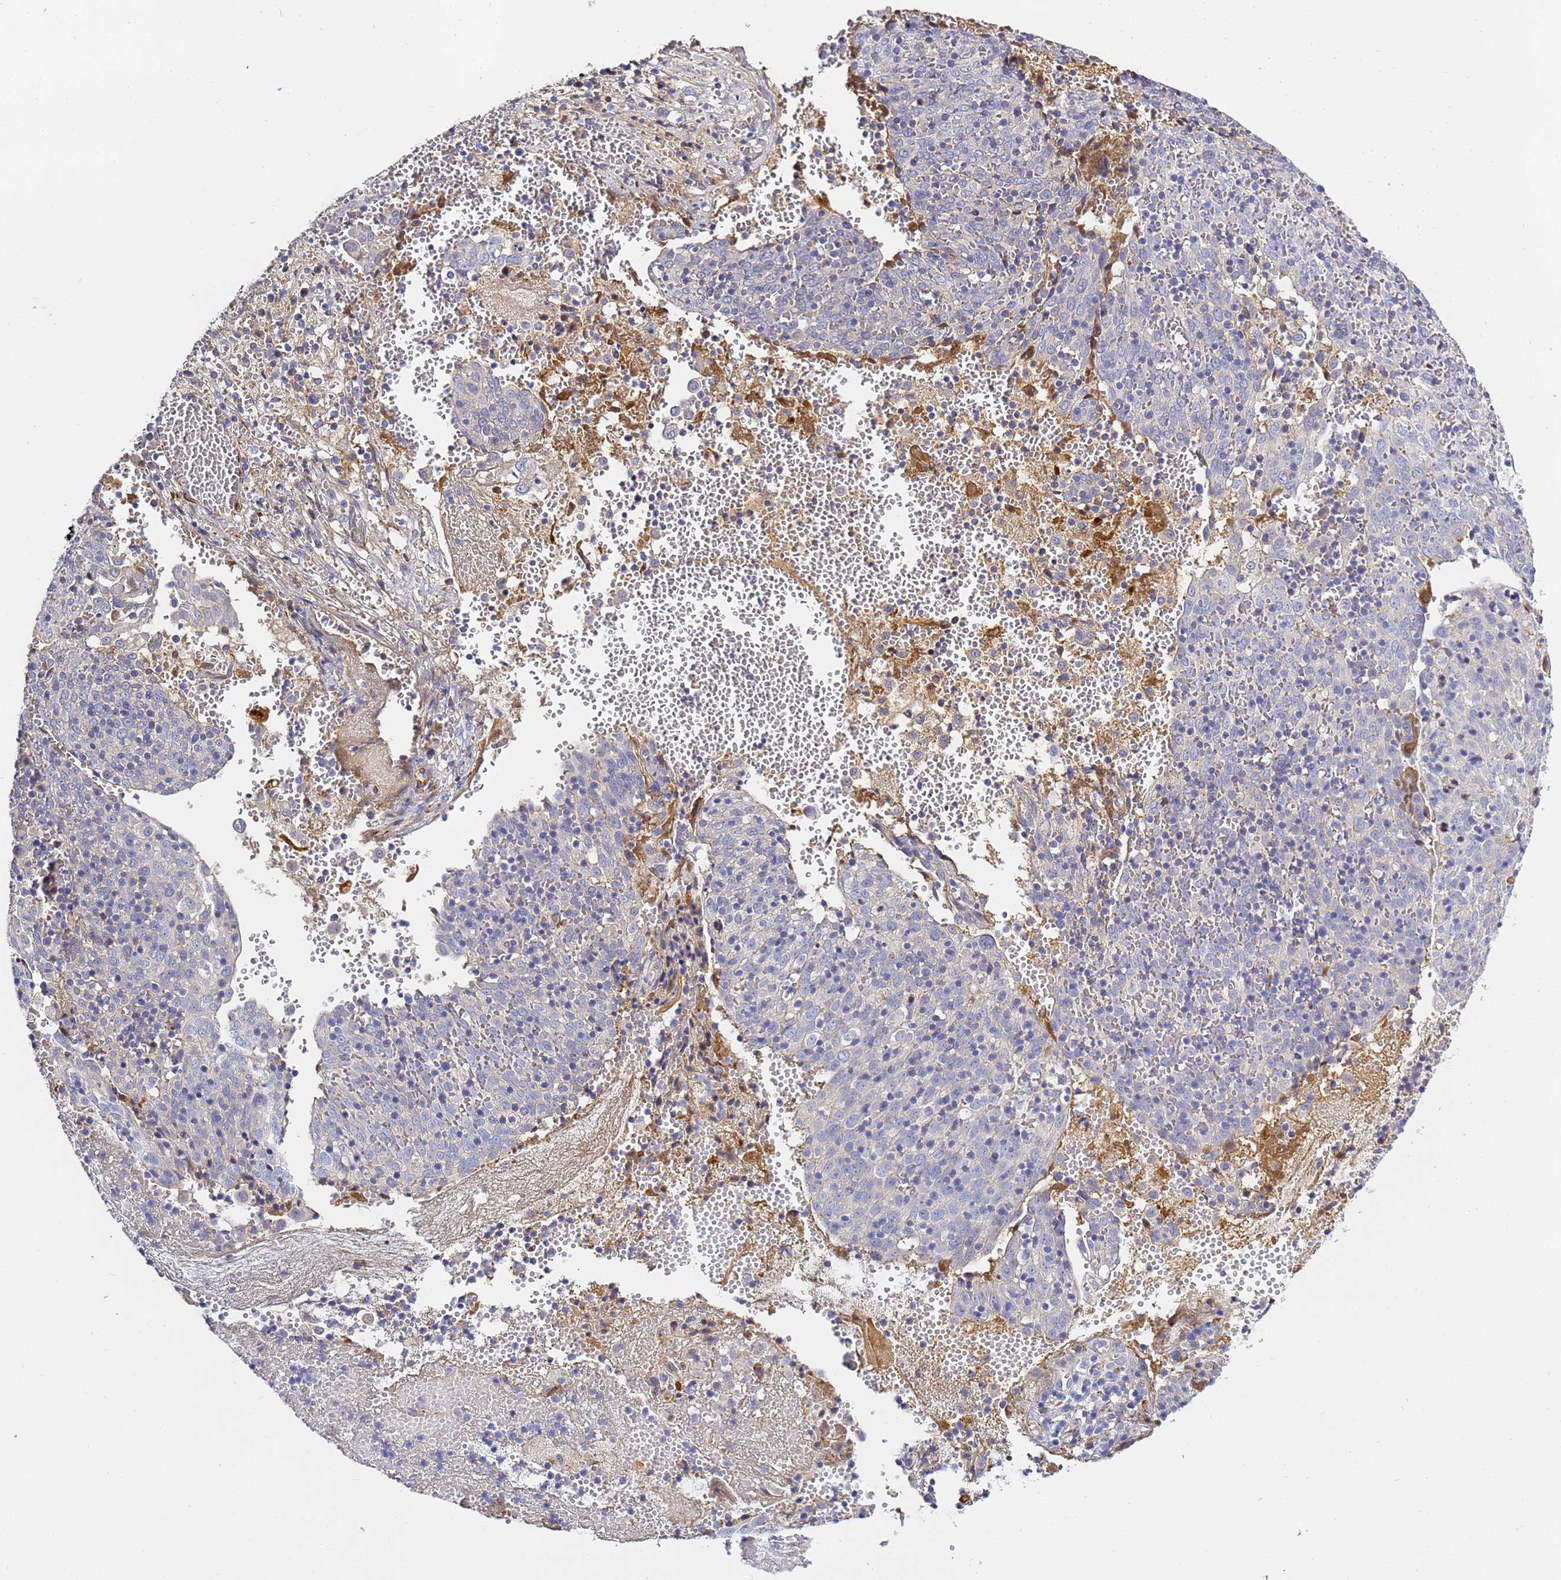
{"staining": {"intensity": "negative", "quantity": "none", "location": "none"}, "tissue": "cervical cancer", "cell_type": "Tumor cells", "image_type": "cancer", "snomed": [{"axis": "morphology", "description": "Squamous cell carcinoma, NOS"}, {"axis": "topography", "description": "Cervix"}], "caption": "Tumor cells show no significant protein positivity in cervical cancer (squamous cell carcinoma).", "gene": "CFH", "patient": {"sex": "female", "age": 67}}